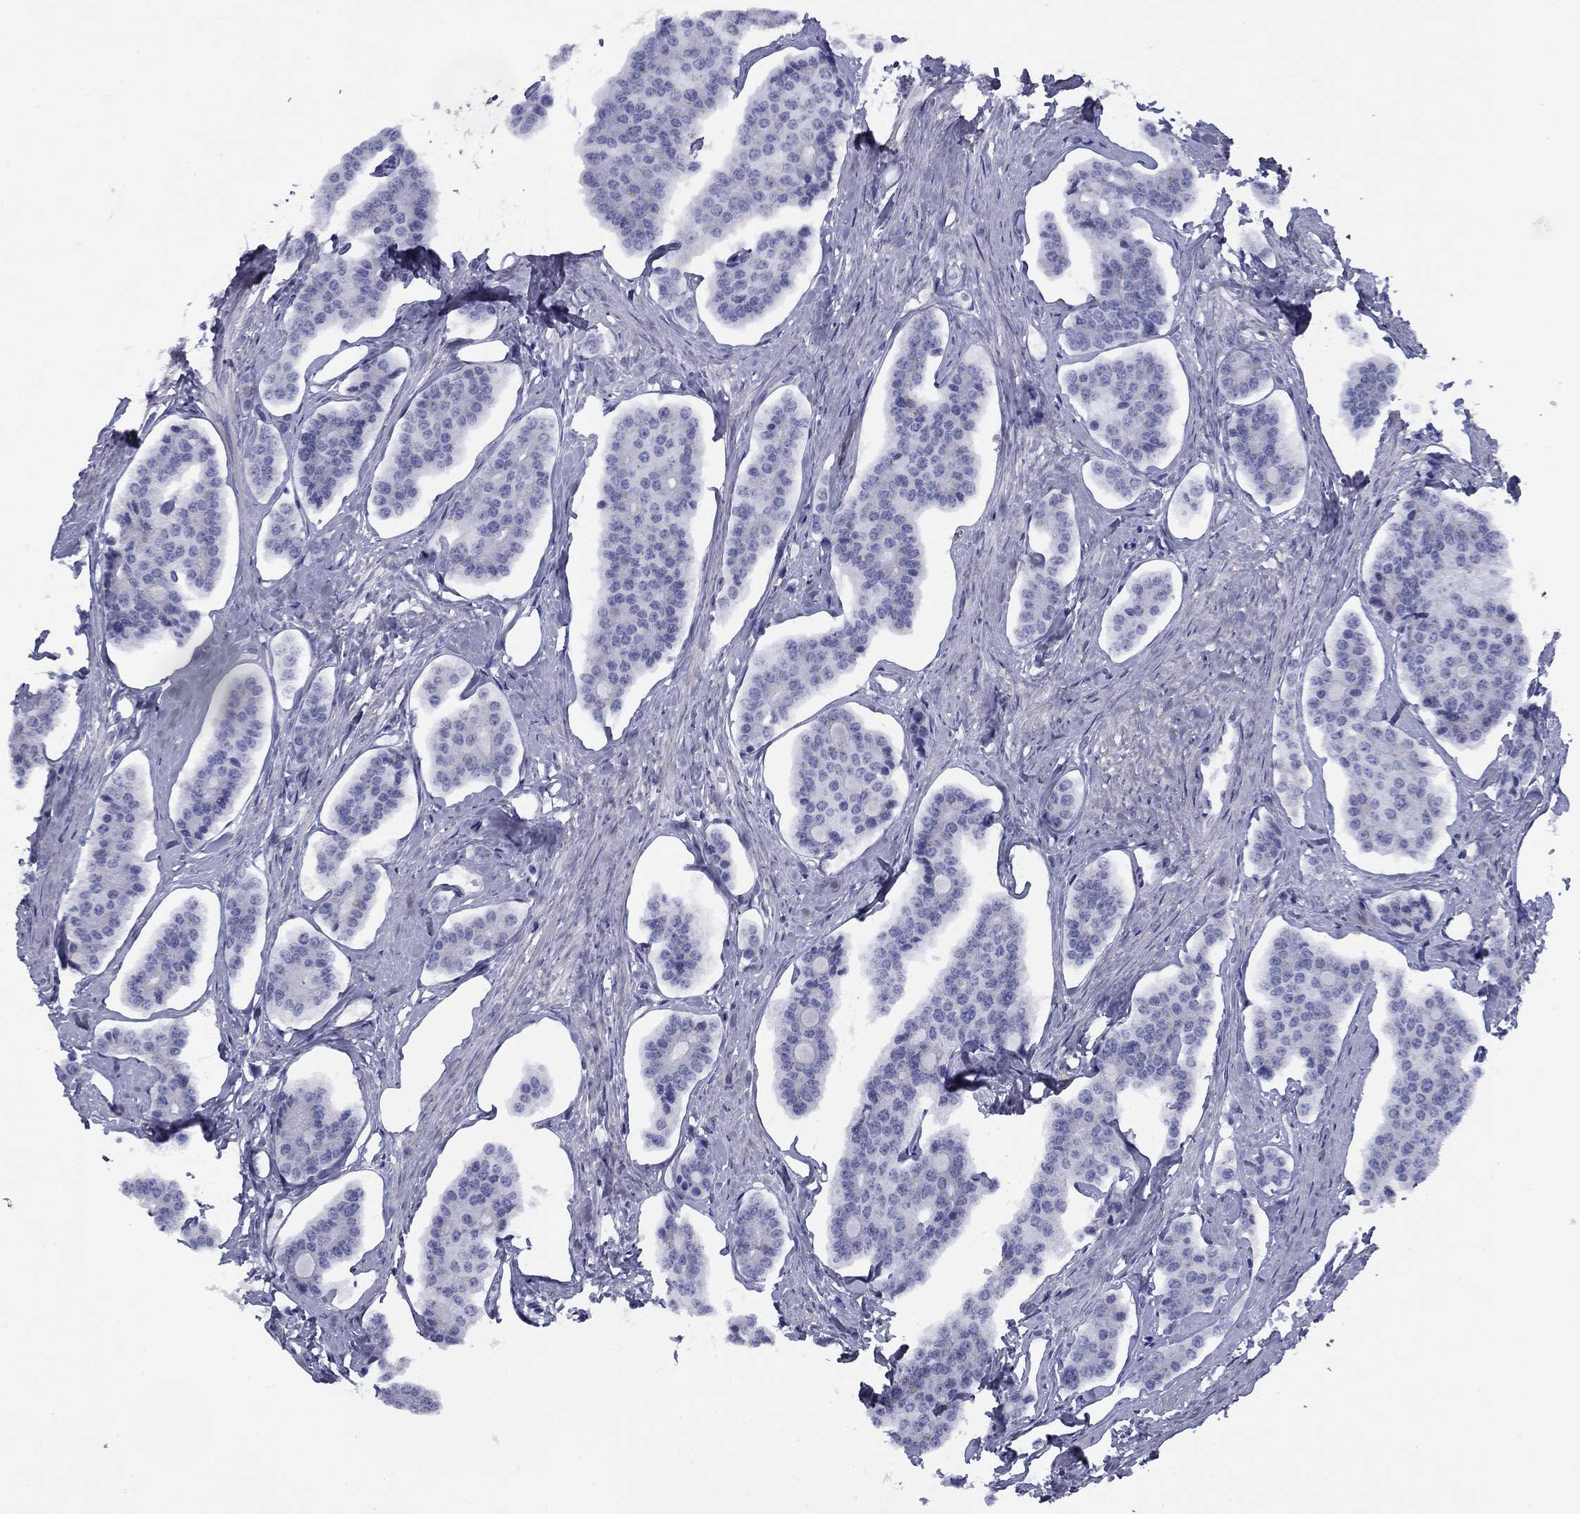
{"staining": {"intensity": "negative", "quantity": "none", "location": "none"}, "tissue": "carcinoid", "cell_type": "Tumor cells", "image_type": "cancer", "snomed": [{"axis": "morphology", "description": "Carcinoid, malignant, NOS"}, {"axis": "topography", "description": "Small intestine"}], "caption": "A high-resolution photomicrograph shows immunohistochemistry (IHC) staining of carcinoid, which demonstrates no significant expression in tumor cells.", "gene": "TIGD4", "patient": {"sex": "female", "age": 65}}